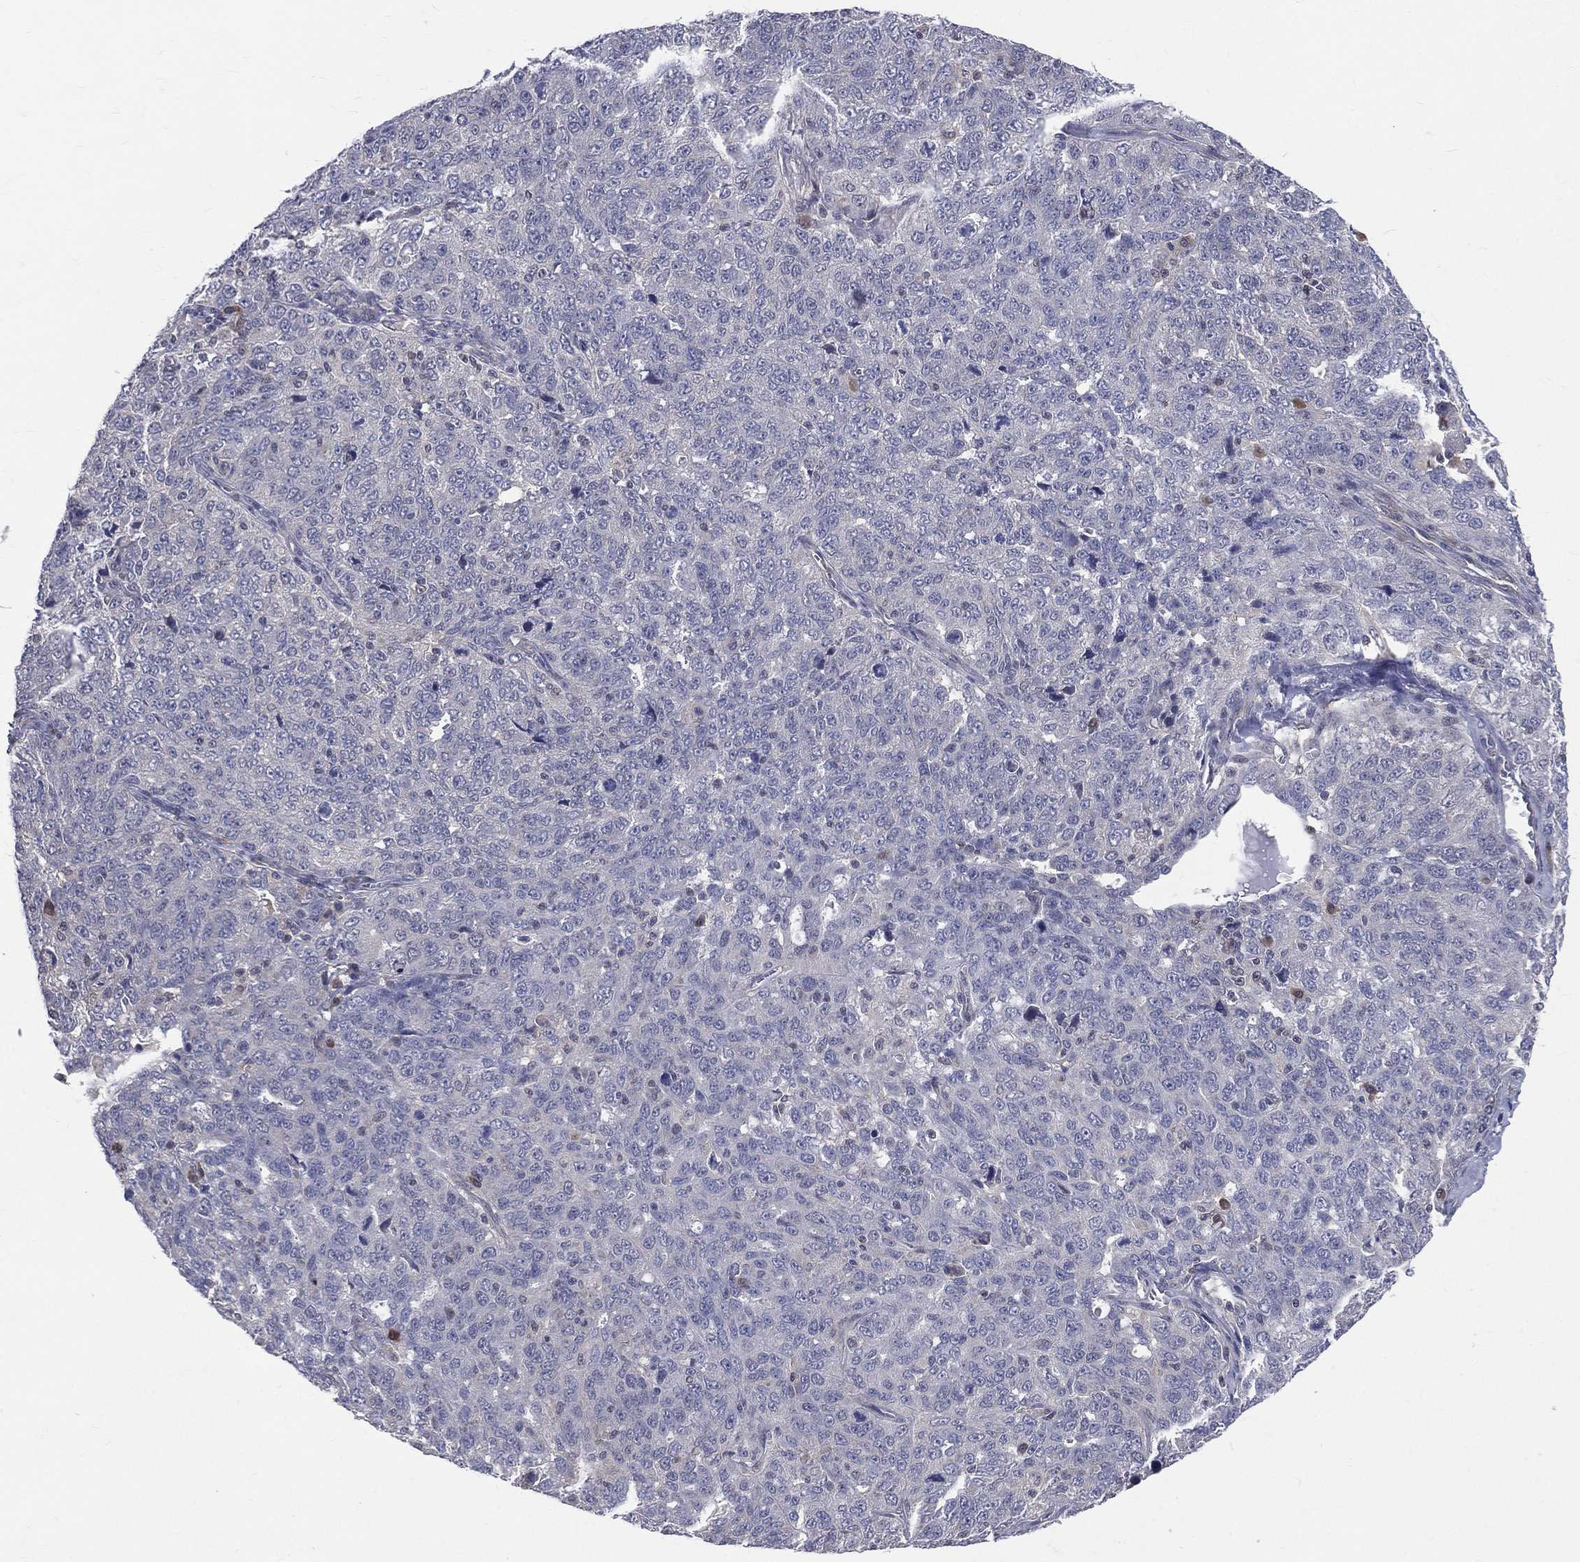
{"staining": {"intensity": "negative", "quantity": "none", "location": "none"}, "tissue": "ovarian cancer", "cell_type": "Tumor cells", "image_type": "cancer", "snomed": [{"axis": "morphology", "description": "Cystadenocarcinoma, serous, NOS"}, {"axis": "topography", "description": "Ovary"}], "caption": "Immunohistochemistry (IHC) micrograph of ovarian cancer (serous cystadenocarcinoma) stained for a protein (brown), which reveals no expression in tumor cells. (Immunohistochemistry (IHC), brightfield microscopy, high magnification).", "gene": "DLG4", "patient": {"sex": "female", "age": 71}}